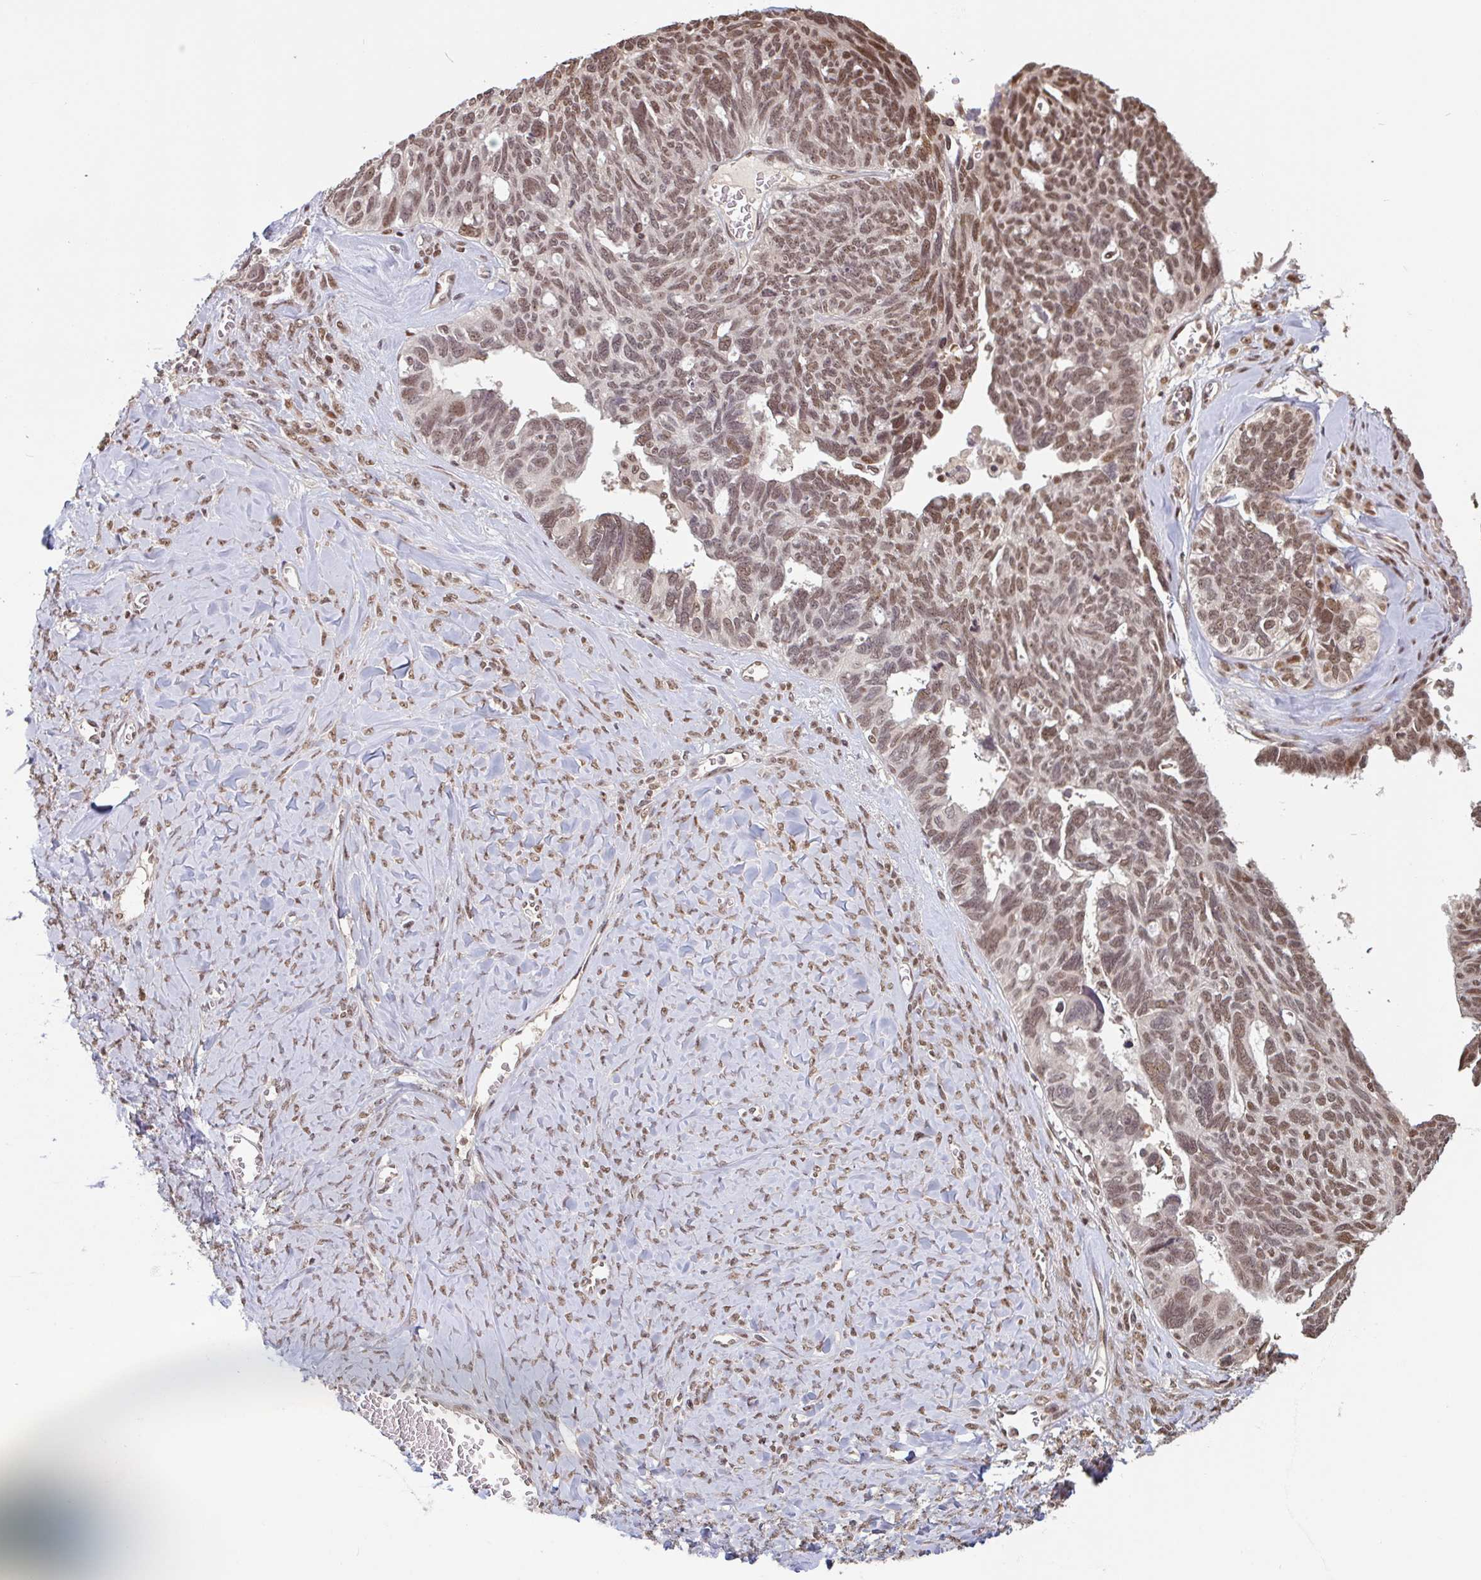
{"staining": {"intensity": "moderate", "quantity": ">75%", "location": "nuclear"}, "tissue": "ovarian cancer", "cell_type": "Tumor cells", "image_type": "cancer", "snomed": [{"axis": "morphology", "description": "Cystadenocarcinoma, serous, NOS"}, {"axis": "topography", "description": "Ovary"}], "caption": "Ovarian cancer stained for a protein shows moderate nuclear positivity in tumor cells. (brown staining indicates protein expression, while blue staining denotes nuclei).", "gene": "DR1", "patient": {"sex": "female", "age": 79}}